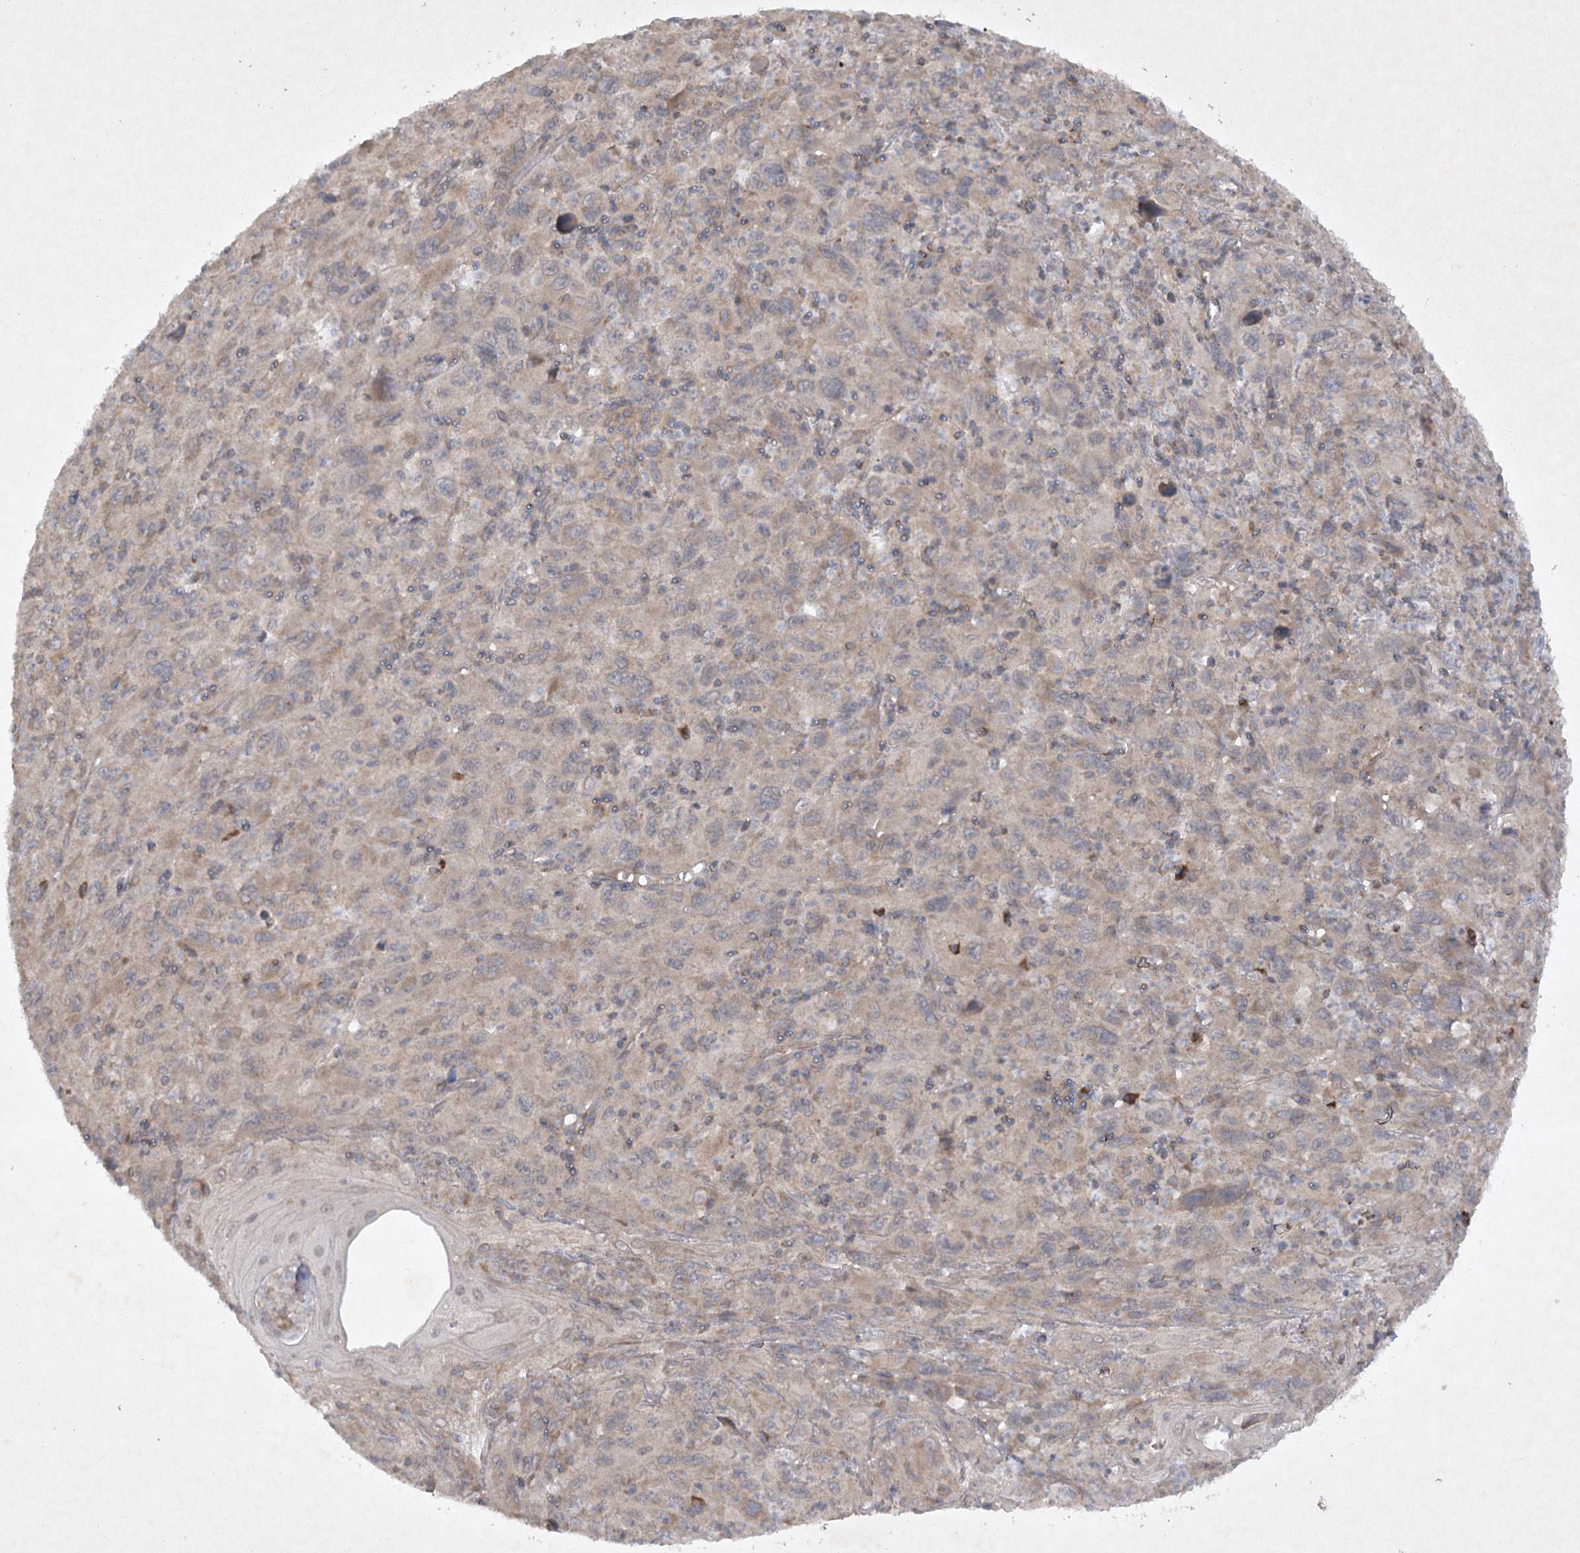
{"staining": {"intensity": "weak", "quantity": "25%-75%", "location": "cytoplasmic/membranous"}, "tissue": "melanoma", "cell_type": "Tumor cells", "image_type": "cancer", "snomed": [{"axis": "morphology", "description": "Malignant melanoma, Metastatic site"}, {"axis": "topography", "description": "Skin"}], "caption": "Brown immunohistochemical staining in melanoma exhibits weak cytoplasmic/membranous expression in about 25%-75% of tumor cells. The staining is performed using DAB (3,3'-diaminobenzidine) brown chromogen to label protein expression. The nuclei are counter-stained blue using hematoxylin.", "gene": "TRAF3IP1", "patient": {"sex": "female", "age": 56}}